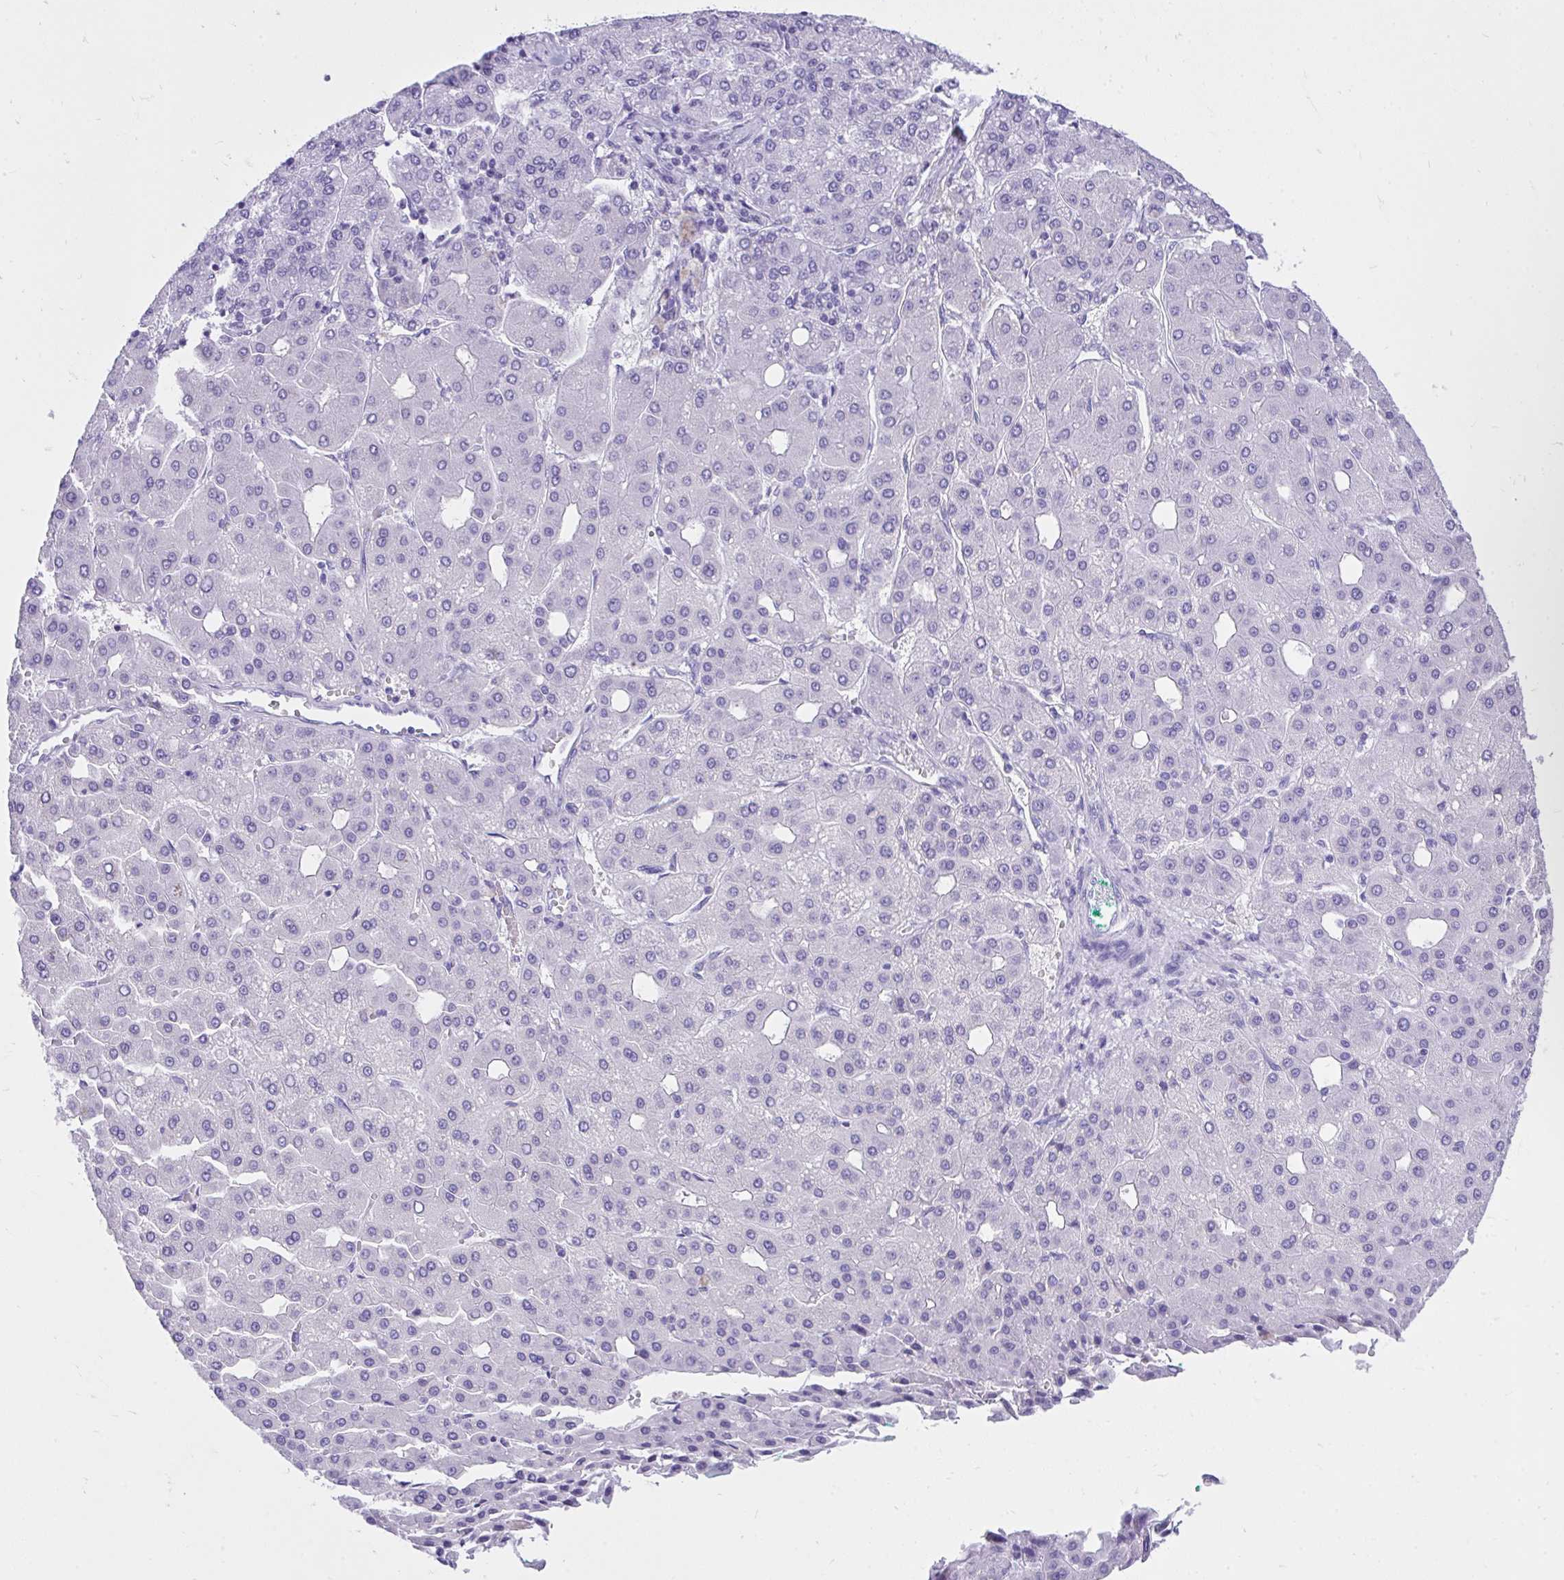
{"staining": {"intensity": "negative", "quantity": "none", "location": "none"}, "tissue": "liver cancer", "cell_type": "Tumor cells", "image_type": "cancer", "snomed": [{"axis": "morphology", "description": "Carcinoma, Hepatocellular, NOS"}, {"axis": "topography", "description": "Liver"}], "caption": "Liver hepatocellular carcinoma stained for a protein using immunohistochemistry reveals no staining tumor cells.", "gene": "KCNN4", "patient": {"sex": "male", "age": 65}}